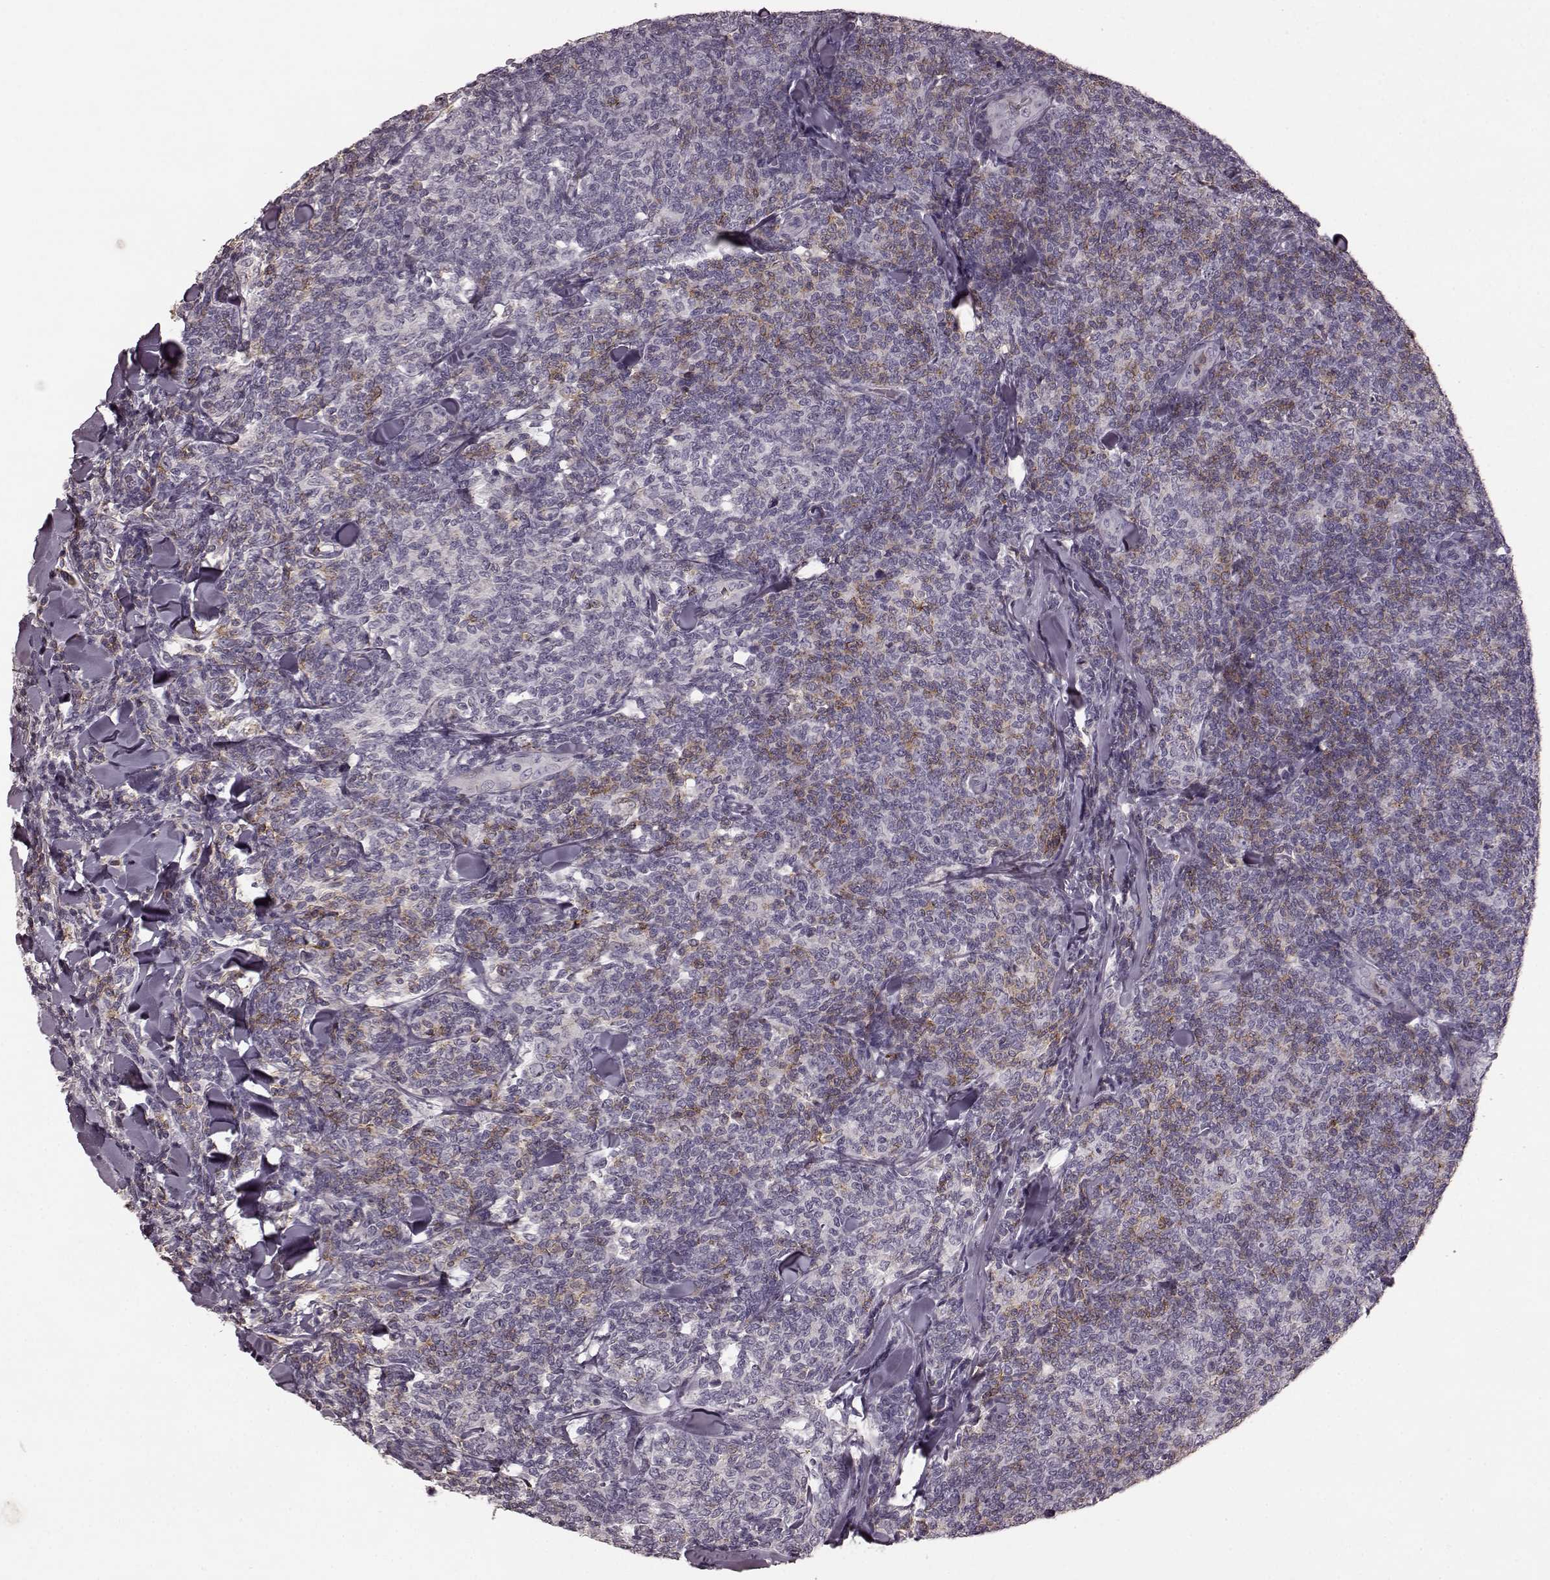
{"staining": {"intensity": "negative", "quantity": "none", "location": "none"}, "tissue": "lymphoma", "cell_type": "Tumor cells", "image_type": "cancer", "snomed": [{"axis": "morphology", "description": "Malignant lymphoma, non-Hodgkin's type, Low grade"}, {"axis": "topography", "description": "Lymph node"}], "caption": "There is no significant staining in tumor cells of lymphoma.", "gene": "CD28", "patient": {"sex": "female", "age": 56}}